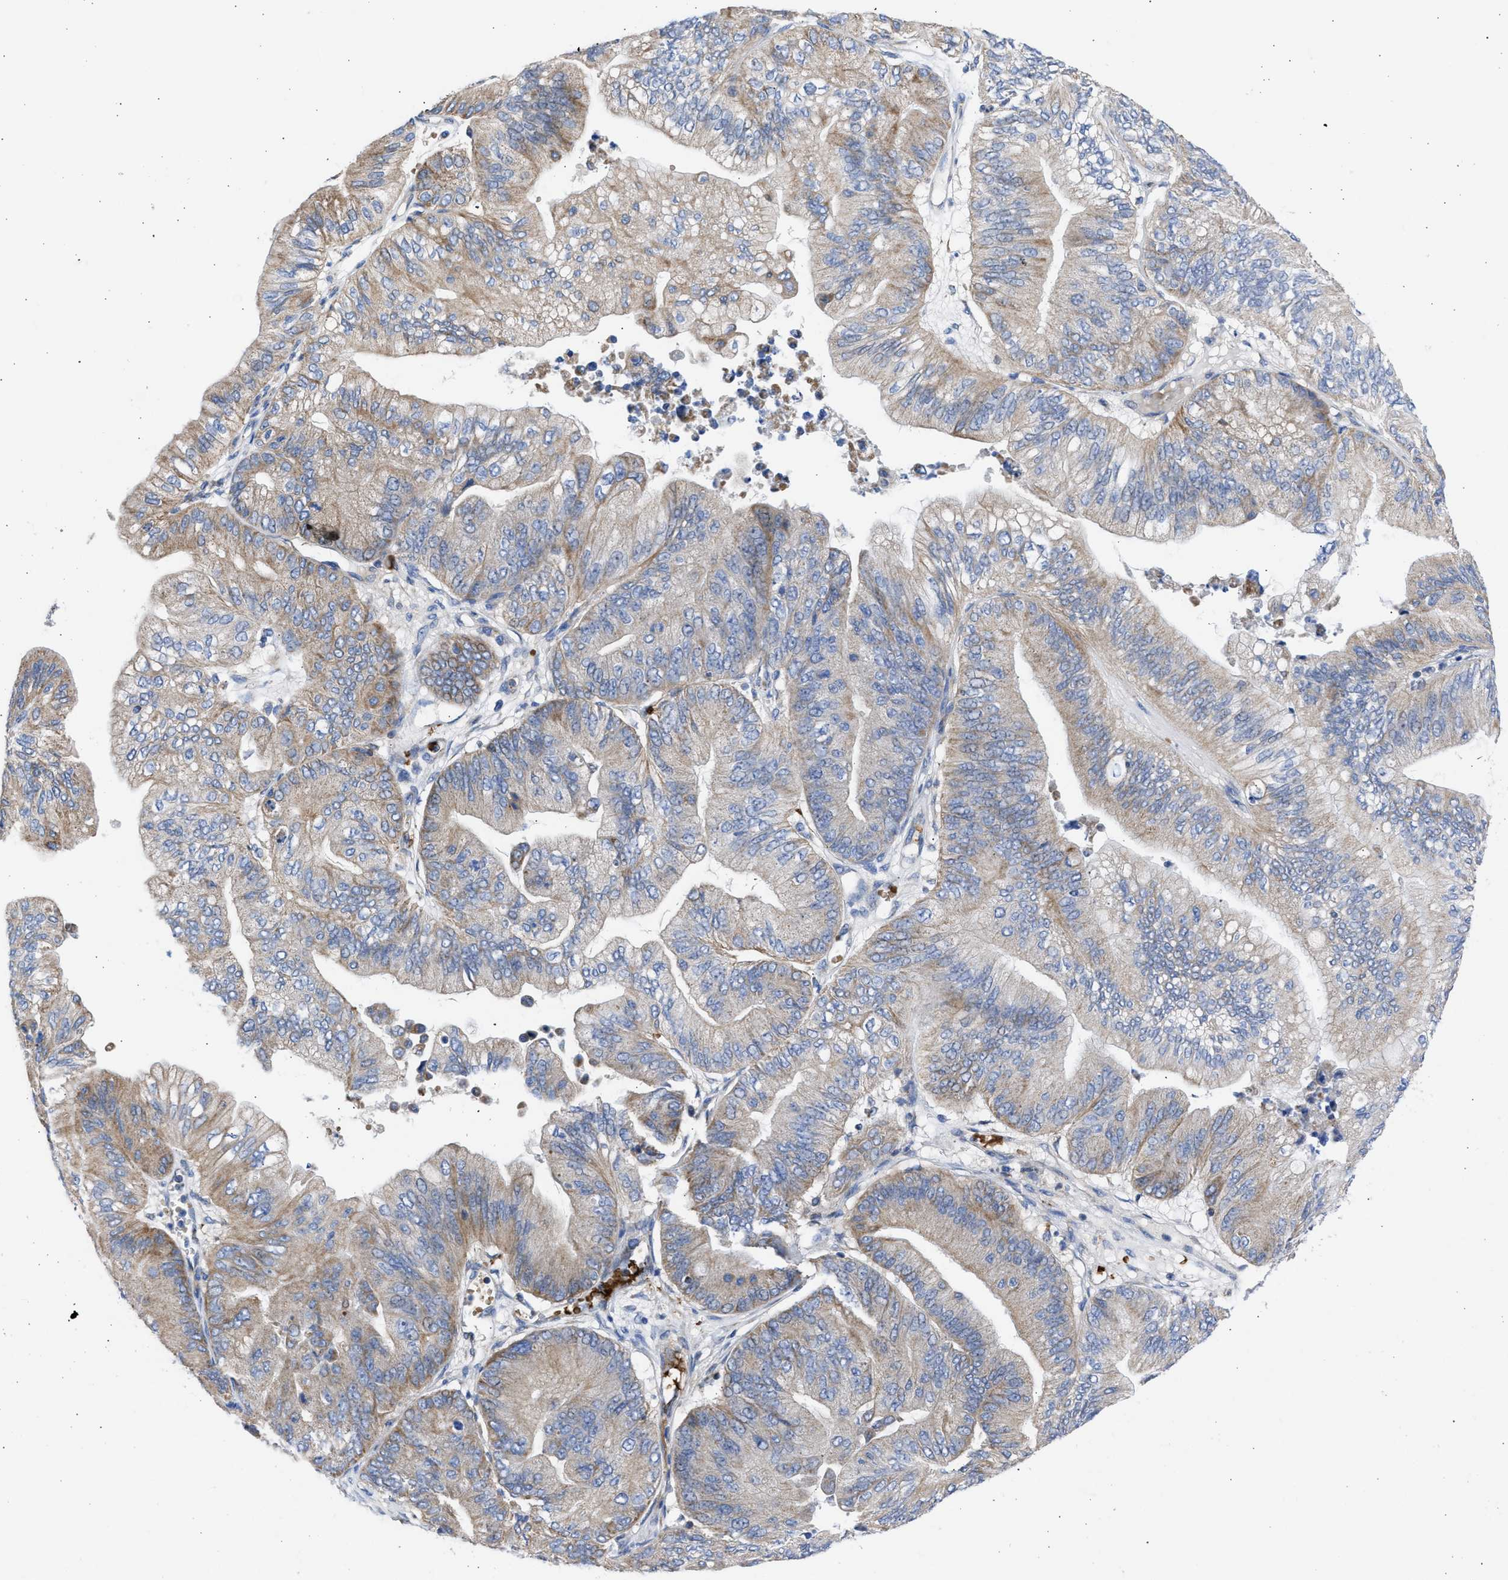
{"staining": {"intensity": "moderate", "quantity": ">75%", "location": "cytoplasmic/membranous"}, "tissue": "ovarian cancer", "cell_type": "Tumor cells", "image_type": "cancer", "snomed": [{"axis": "morphology", "description": "Cystadenocarcinoma, mucinous, NOS"}, {"axis": "topography", "description": "Ovary"}], "caption": "Approximately >75% of tumor cells in ovarian cancer (mucinous cystadenocarcinoma) show moderate cytoplasmic/membranous protein expression as visualized by brown immunohistochemical staining.", "gene": "BTG3", "patient": {"sex": "female", "age": 61}}